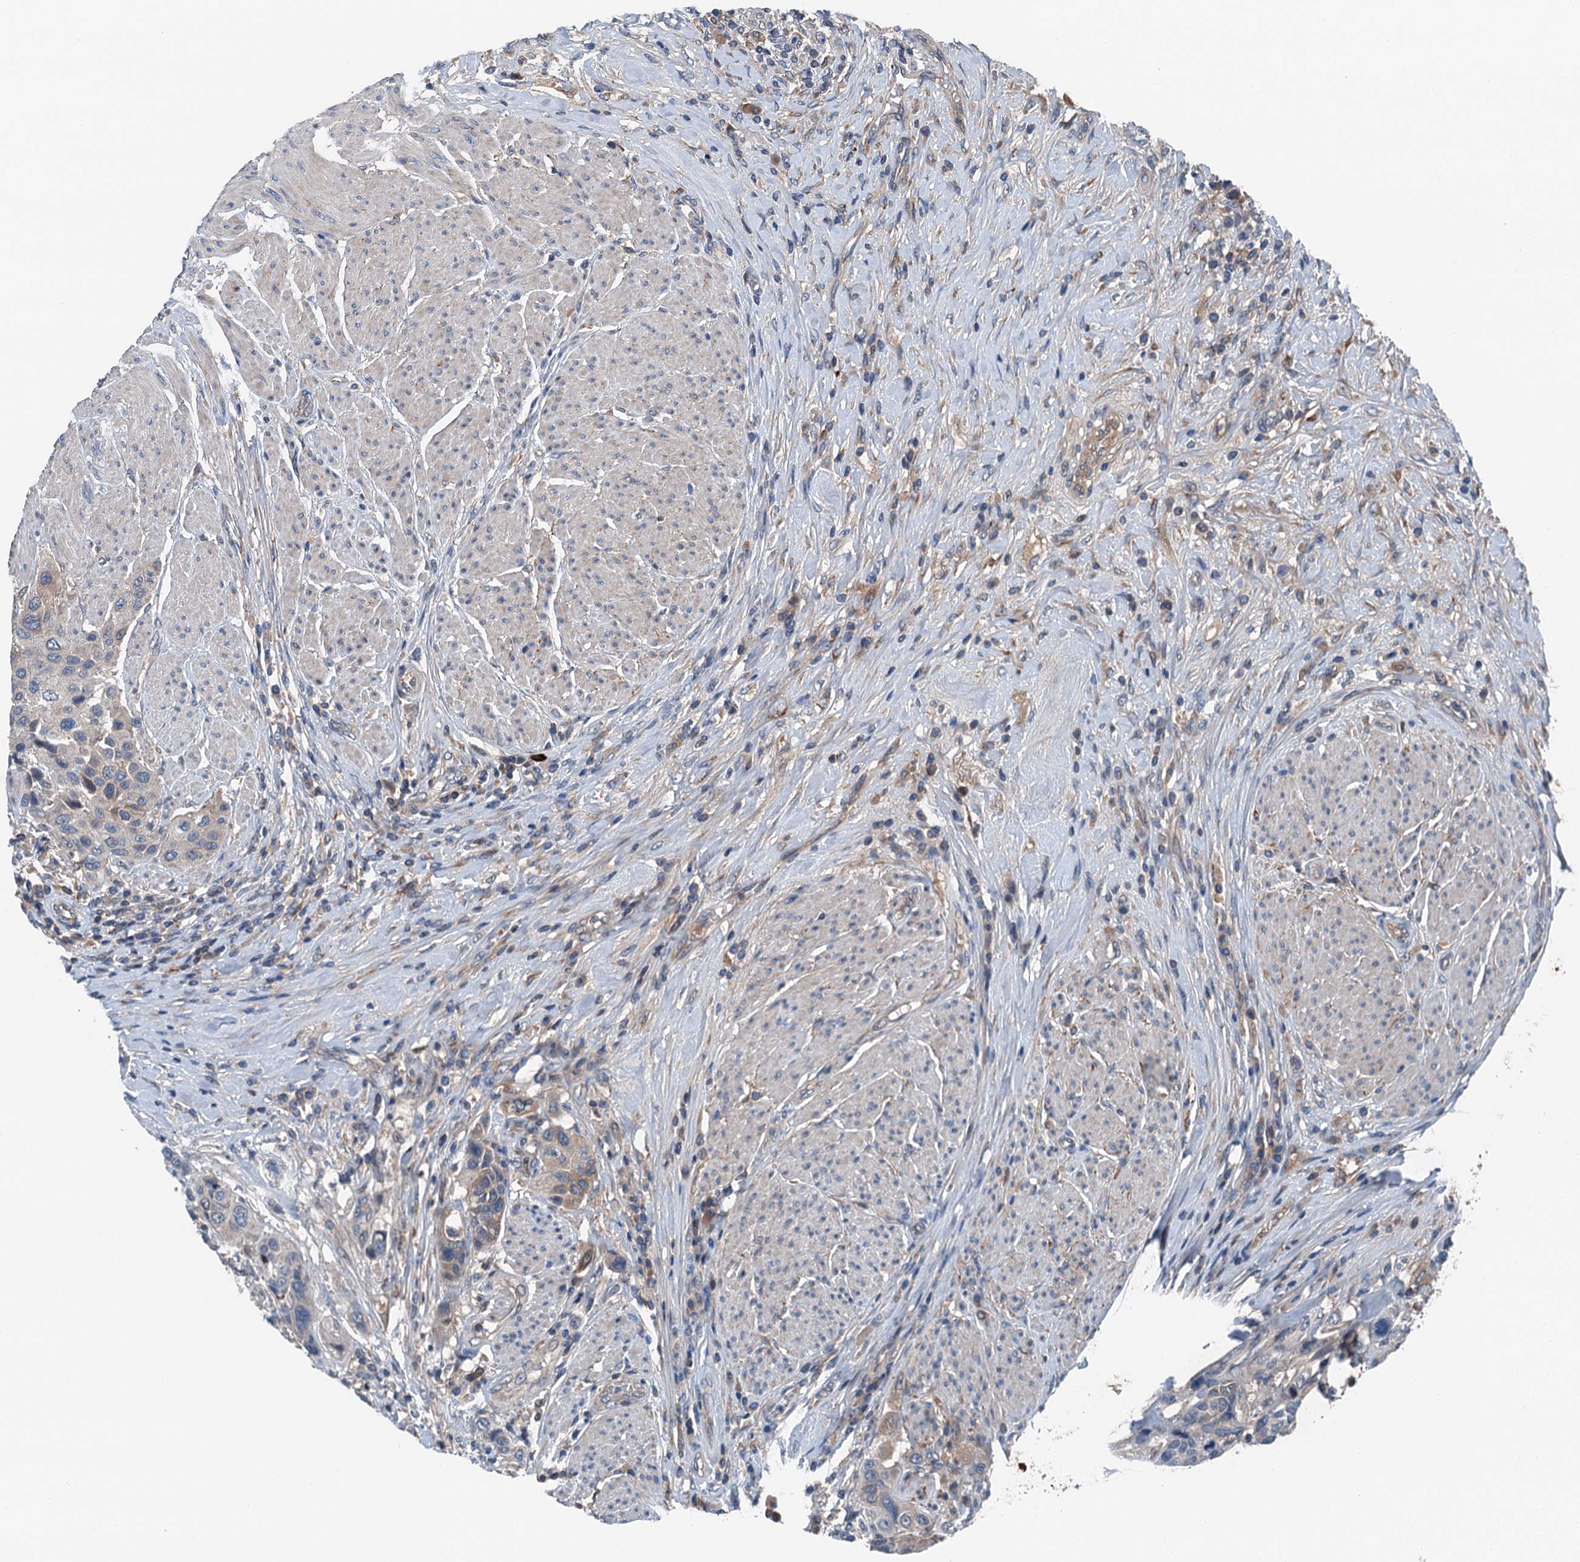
{"staining": {"intensity": "weak", "quantity": "25%-75%", "location": "cytoplasmic/membranous"}, "tissue": "urothelial cancer", "cell_type": "Tumor cells", "image_type": "cancer", "snomed": [{"axis": "morphology", "description": "Urothelial carcinoma, High grade"}, {"axis": "topography", "description": "Urinary bladder"}], "caption": "Urothelial carcinoma (high-grade) tissue displays weak cytoplasmic/membranous expression in about 25%-75% of tumor cells, visualized by immunohistochemistry. (DAB (3,3'-diaminobenzidine) IHC with brightfield microscopy, high magnification).", "gene": "SLC2A10", "patient": {"sex": "male", "age": 50}}